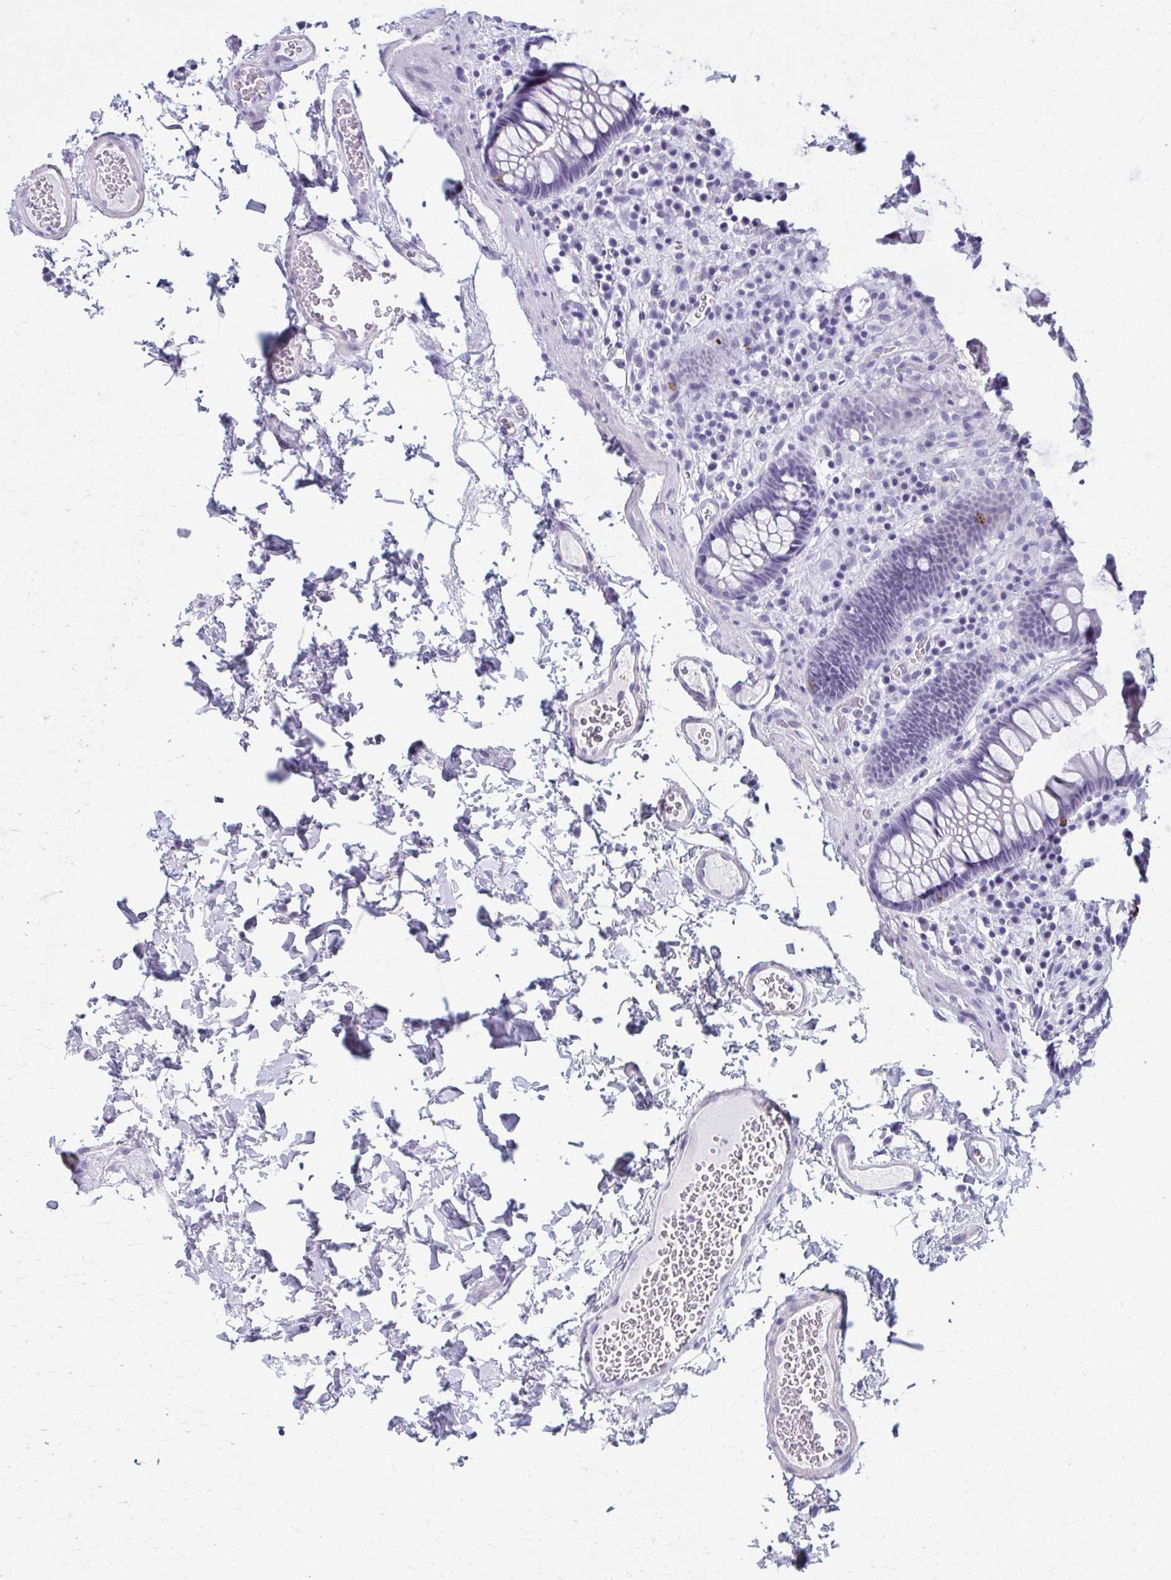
{"staining": {"intensity": "negative", "quantity": "none", "location": "none"}, "tissue": "colon", "cell_type": "Endothelial cells", "image_type": "normal", "snomed": [{"axis": "morphology", "description": "Normal tissue, NOS"}, {"axis": "topography", "description": "Colon"}, {"axis": "topography", "description": "Peripheral nerve tissue"}], "caption": "This is a micrograph of IHC staining of unremarkable colon, which shows no positivity in endothelial cells. The staining was performed using DAB to visualize the protein expression in brown, while the nuclei were stained in blue with hematoxylin (Magnification: 20x).", "gene": "MPLKIP", "patient": {"sex": "male", "age": 84}}